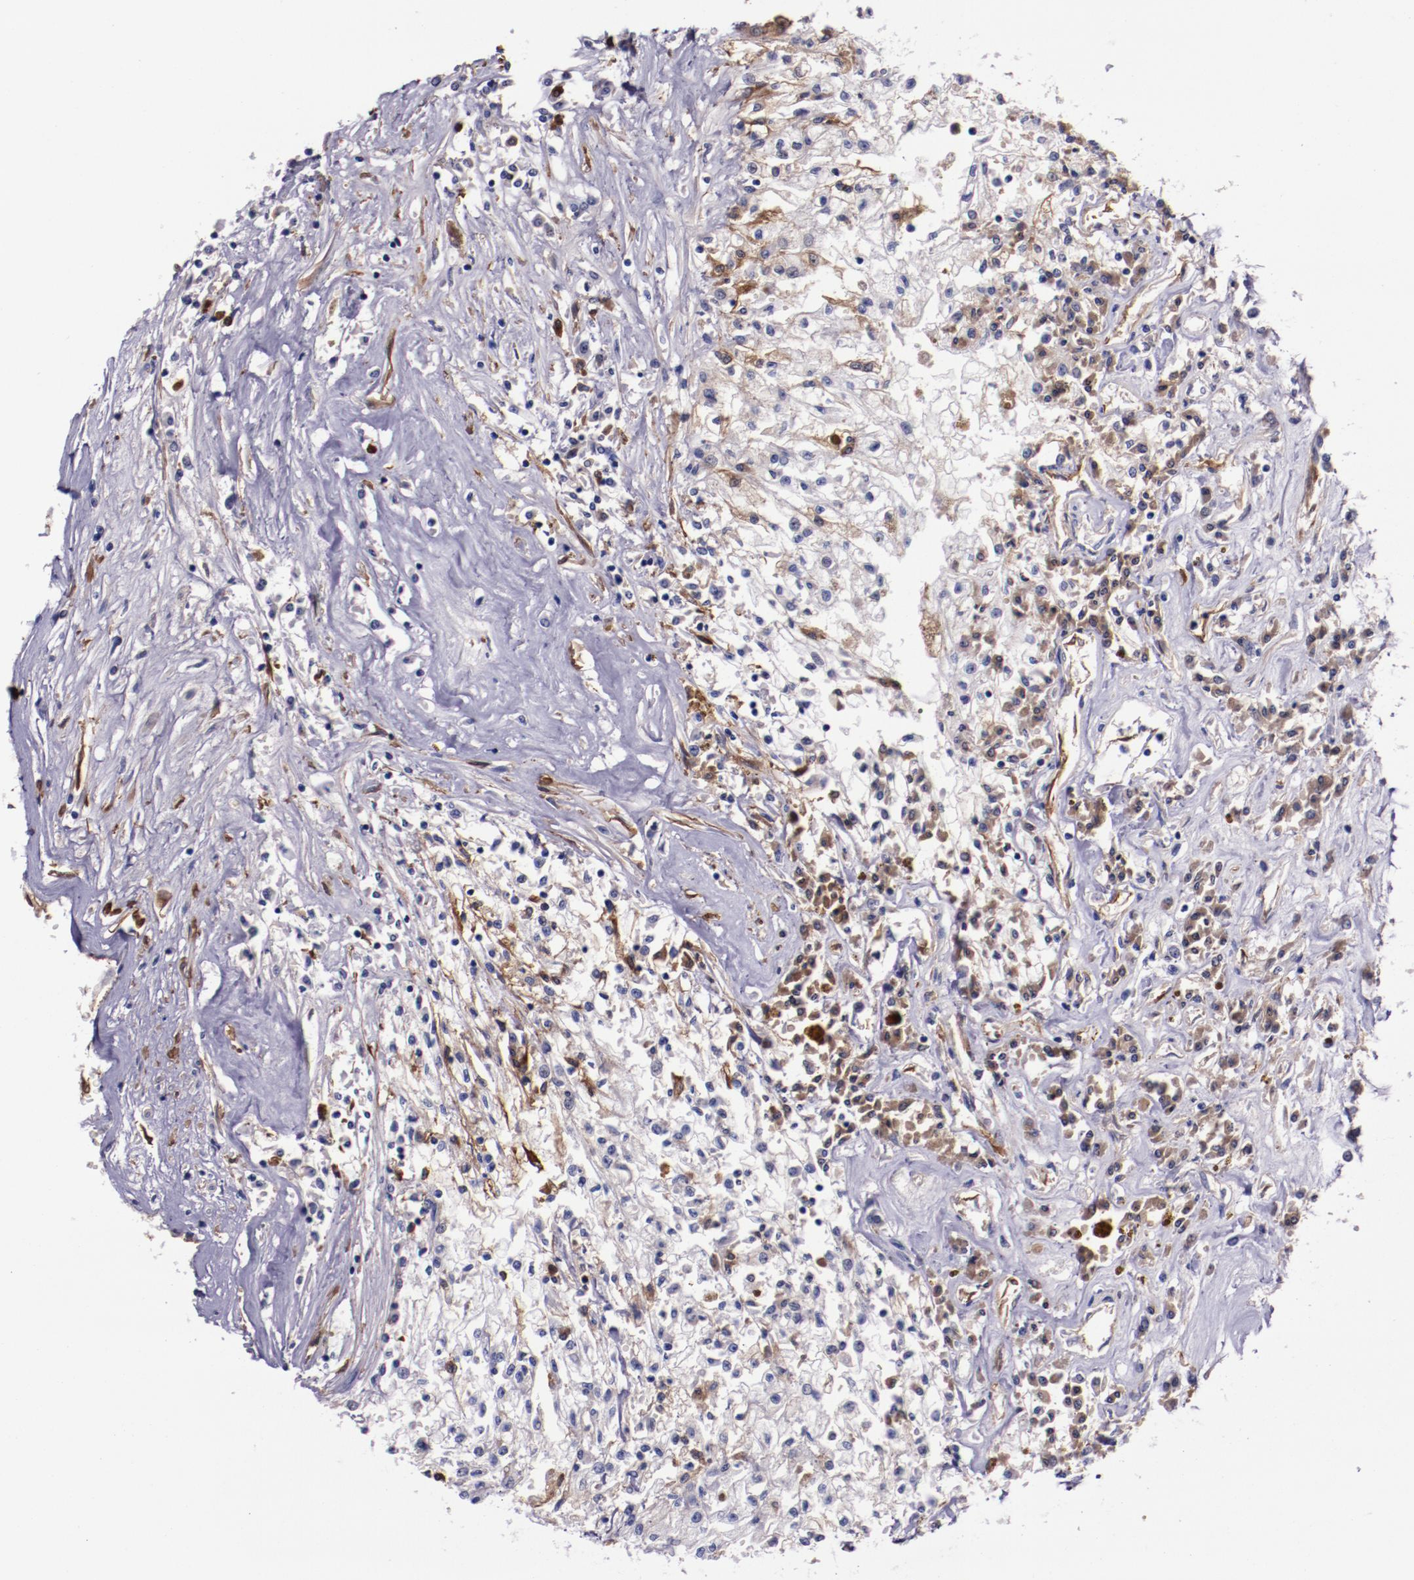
{"staining": {"intensity": "negative", "quantity": "none", "location": "none"}, "tissue": "renal cancer", "cell_type": "Tumor cells", "image_type": "cancer", "snomed": [{"axis": "morphology", "description": "Adenocarcinoma, NOS"}, {"axis": "topography", "description": "Kidney"}], "caption": "Immunohistochemistry image of neoplastic tissue: renal cancer stained with DAB (3,3'-diaminobenzidine) demonstrates no significant protein staining in tumor cells. (Brightfield microscopy of DAB IHC at high magnification).", "gene": "APOH", "patient": {"sex": "male", "age": 78}}